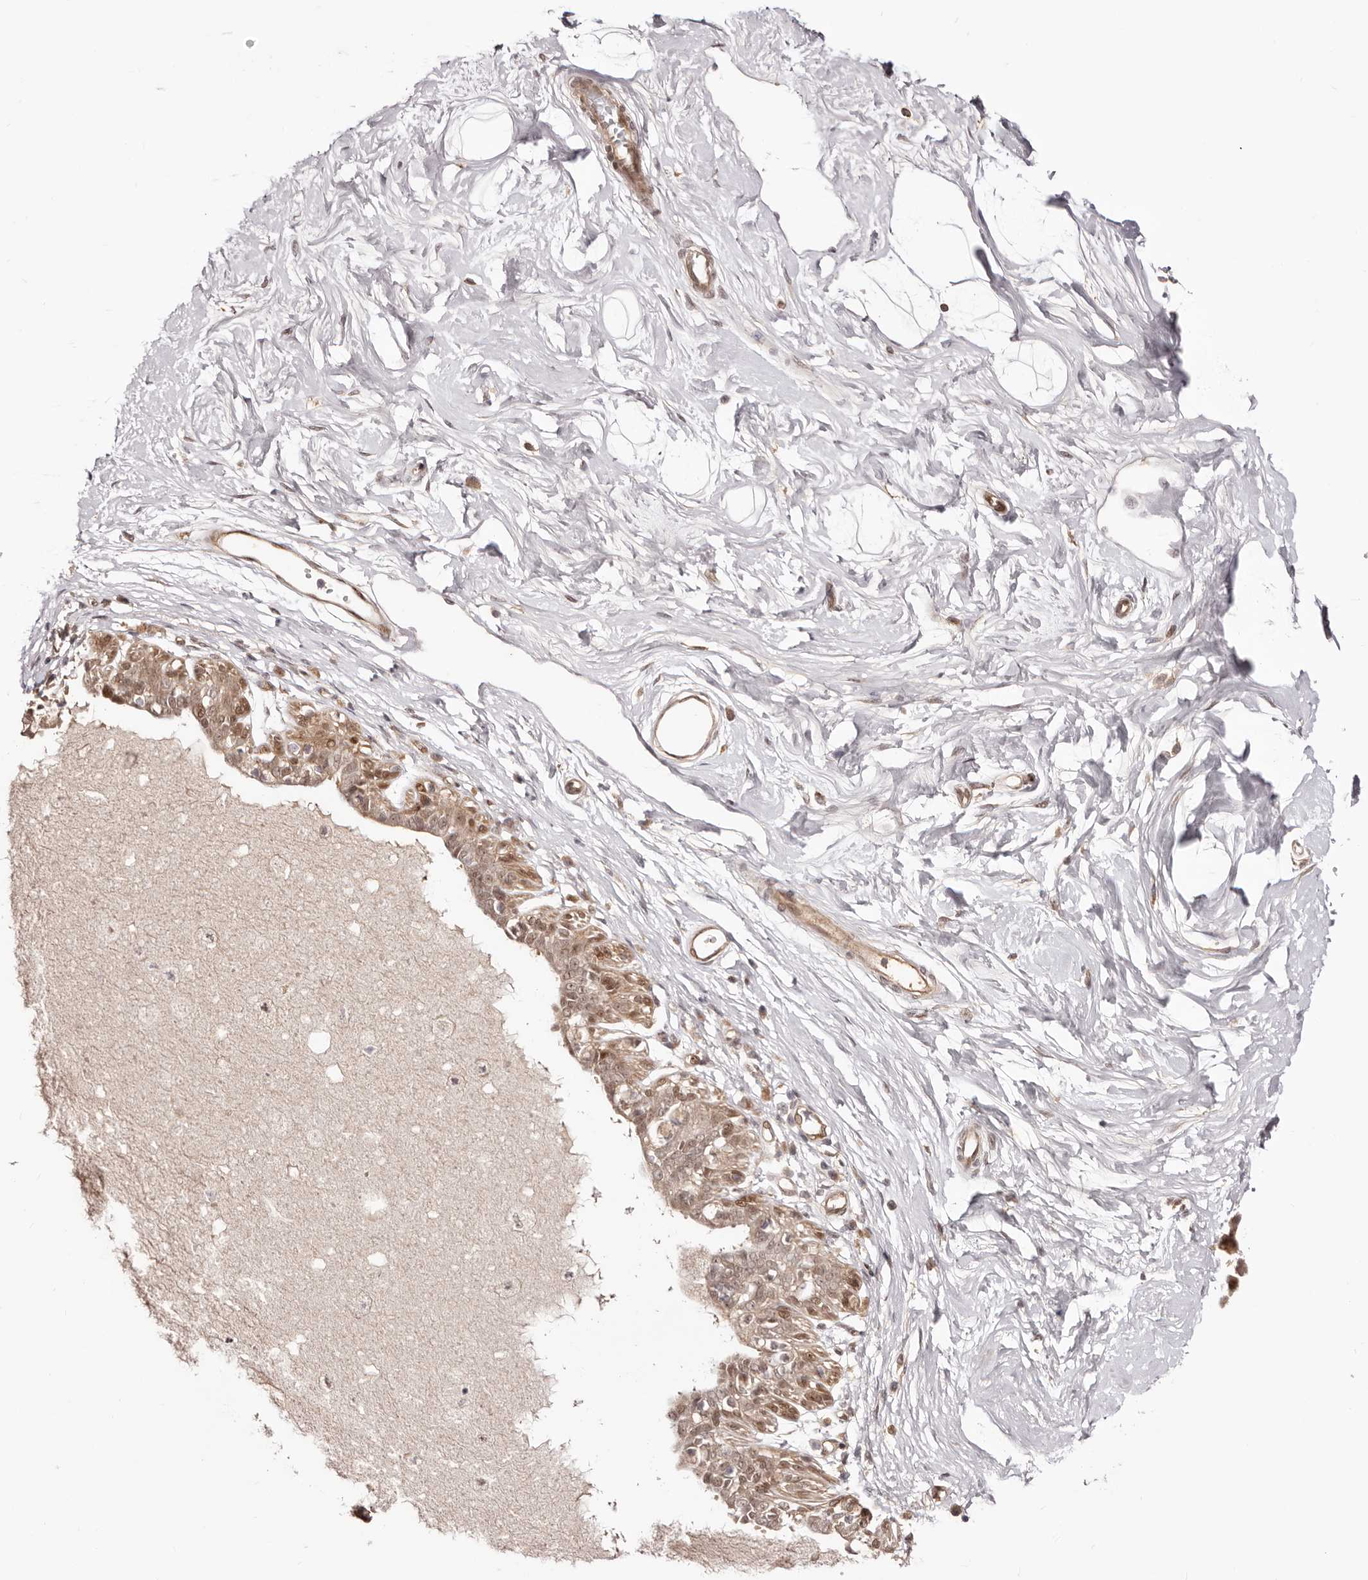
{"staining": {"intensity": "moderate", "quantity": ">75%", "location": "cytoplasmic/membranous,nuclear"}, "tissue": "breast", "cell_type": "Glandular cells", "image_type": "normal", "snomed": [{"axis": "morphology", "description": "Normal tissue, NOS"}, {"axis": "topography", "description": "Breast"}], "caption": "Benign breast exhibits moderate cytoplasmic/membranous,nuclear expression in approximately >75% of glandular cells, visualized by immunohistochemistry.", "gene": "EGR3", "patient": {"sex": "female", "age": 45}}